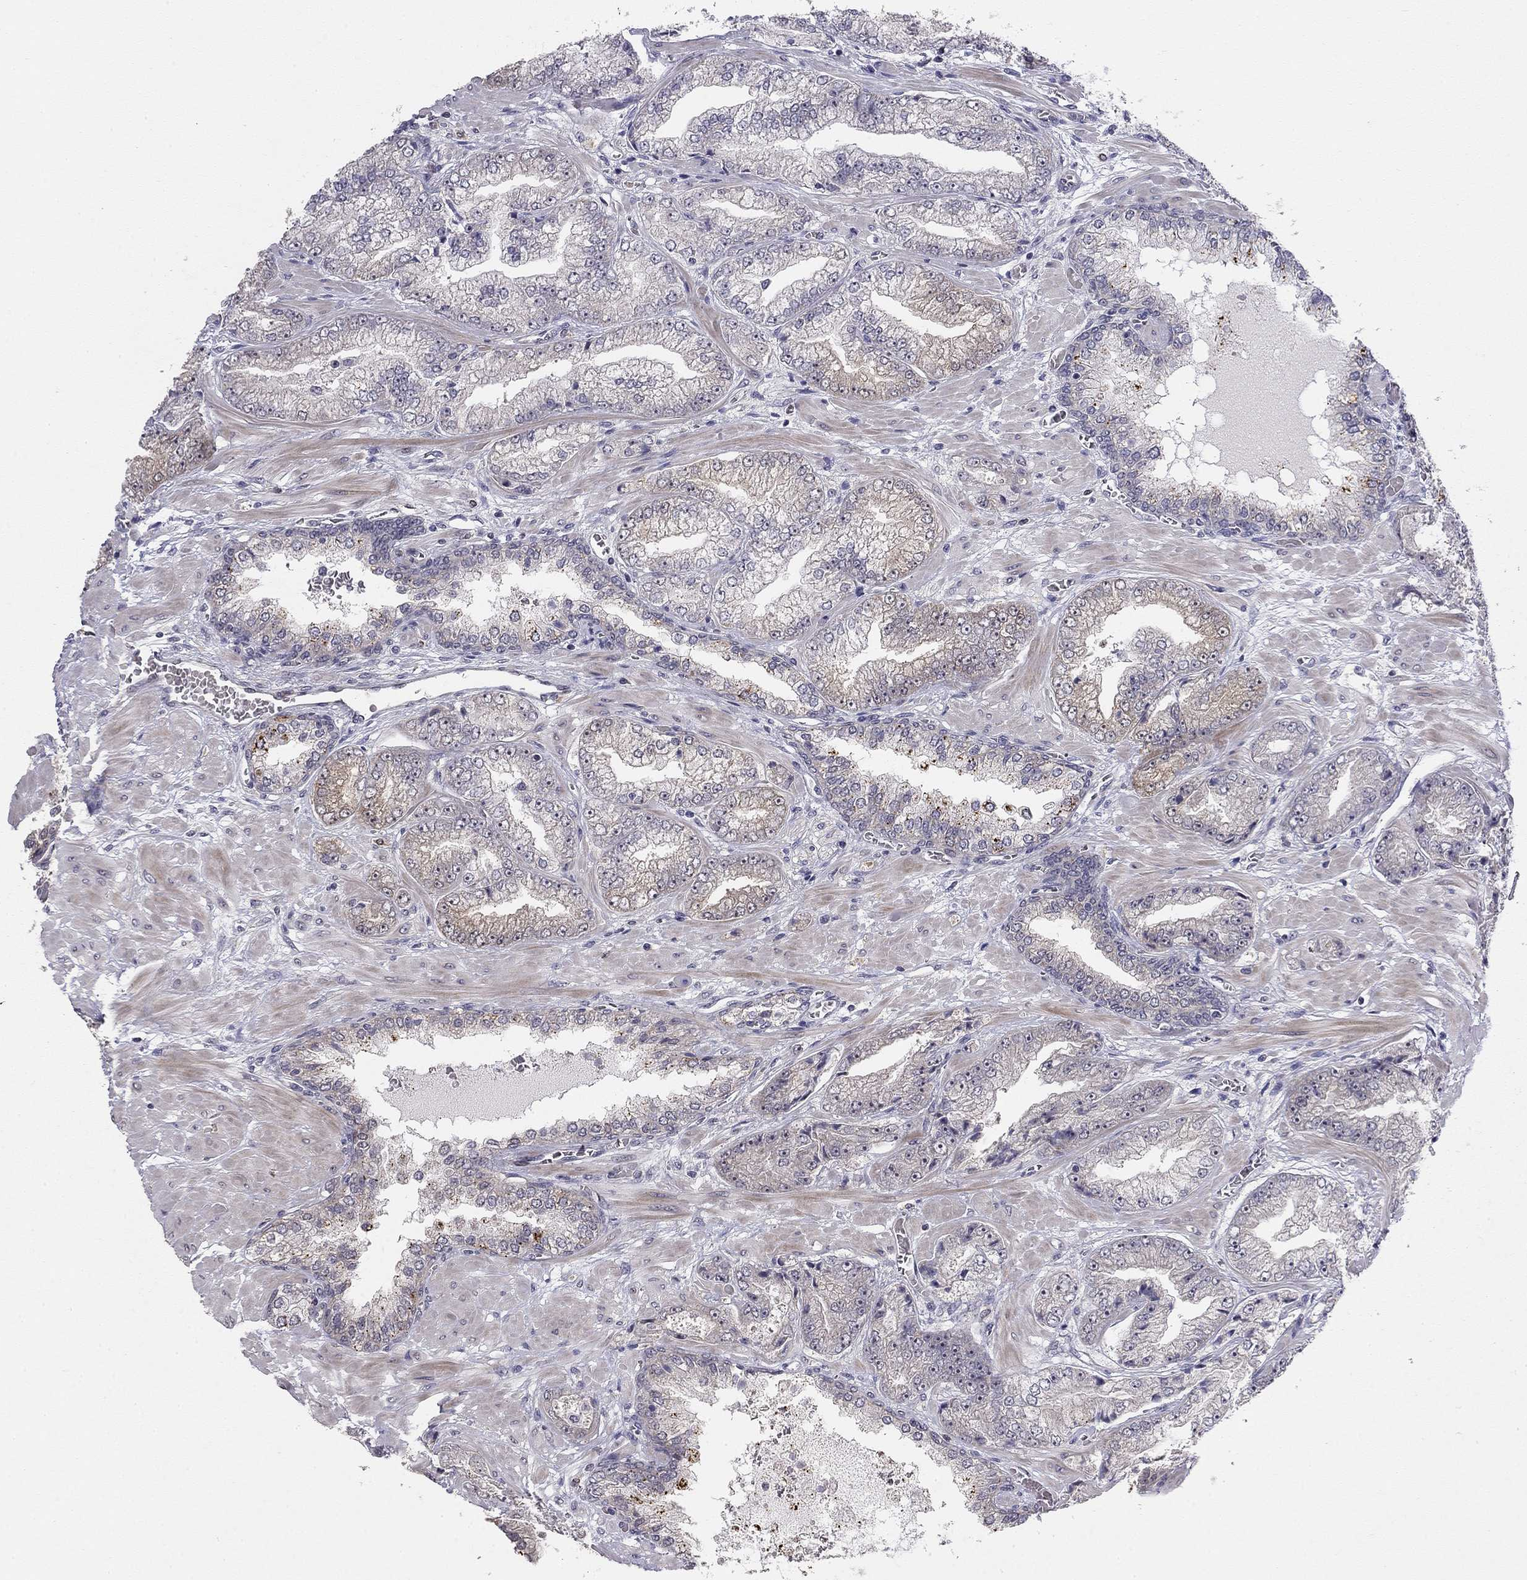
{"staining": {"intensity": "negative", "quantity": "none", "location": "none"}, "tissue": "prostate cancer", "cell_type": "Tumor cells", "image_type": "cancer", "snomed": [{"axis": "morphology", "description": "Adenocarcinoma, Low grade"}, {"axis": "topography", "description": "Prostate"}], "caption": "Immunohistochemistry of human prostate cancer (low-grade adenocarcinoma) demonstrates no staining in tumor cells. The staining was performed using DAB to visualize the protein expression in brown, while the nuclei were stained in blue with hematoxylin (Magnification: 20x).", "gene": "STXBP6", "patient": {"sex": "male", "age": 57}}